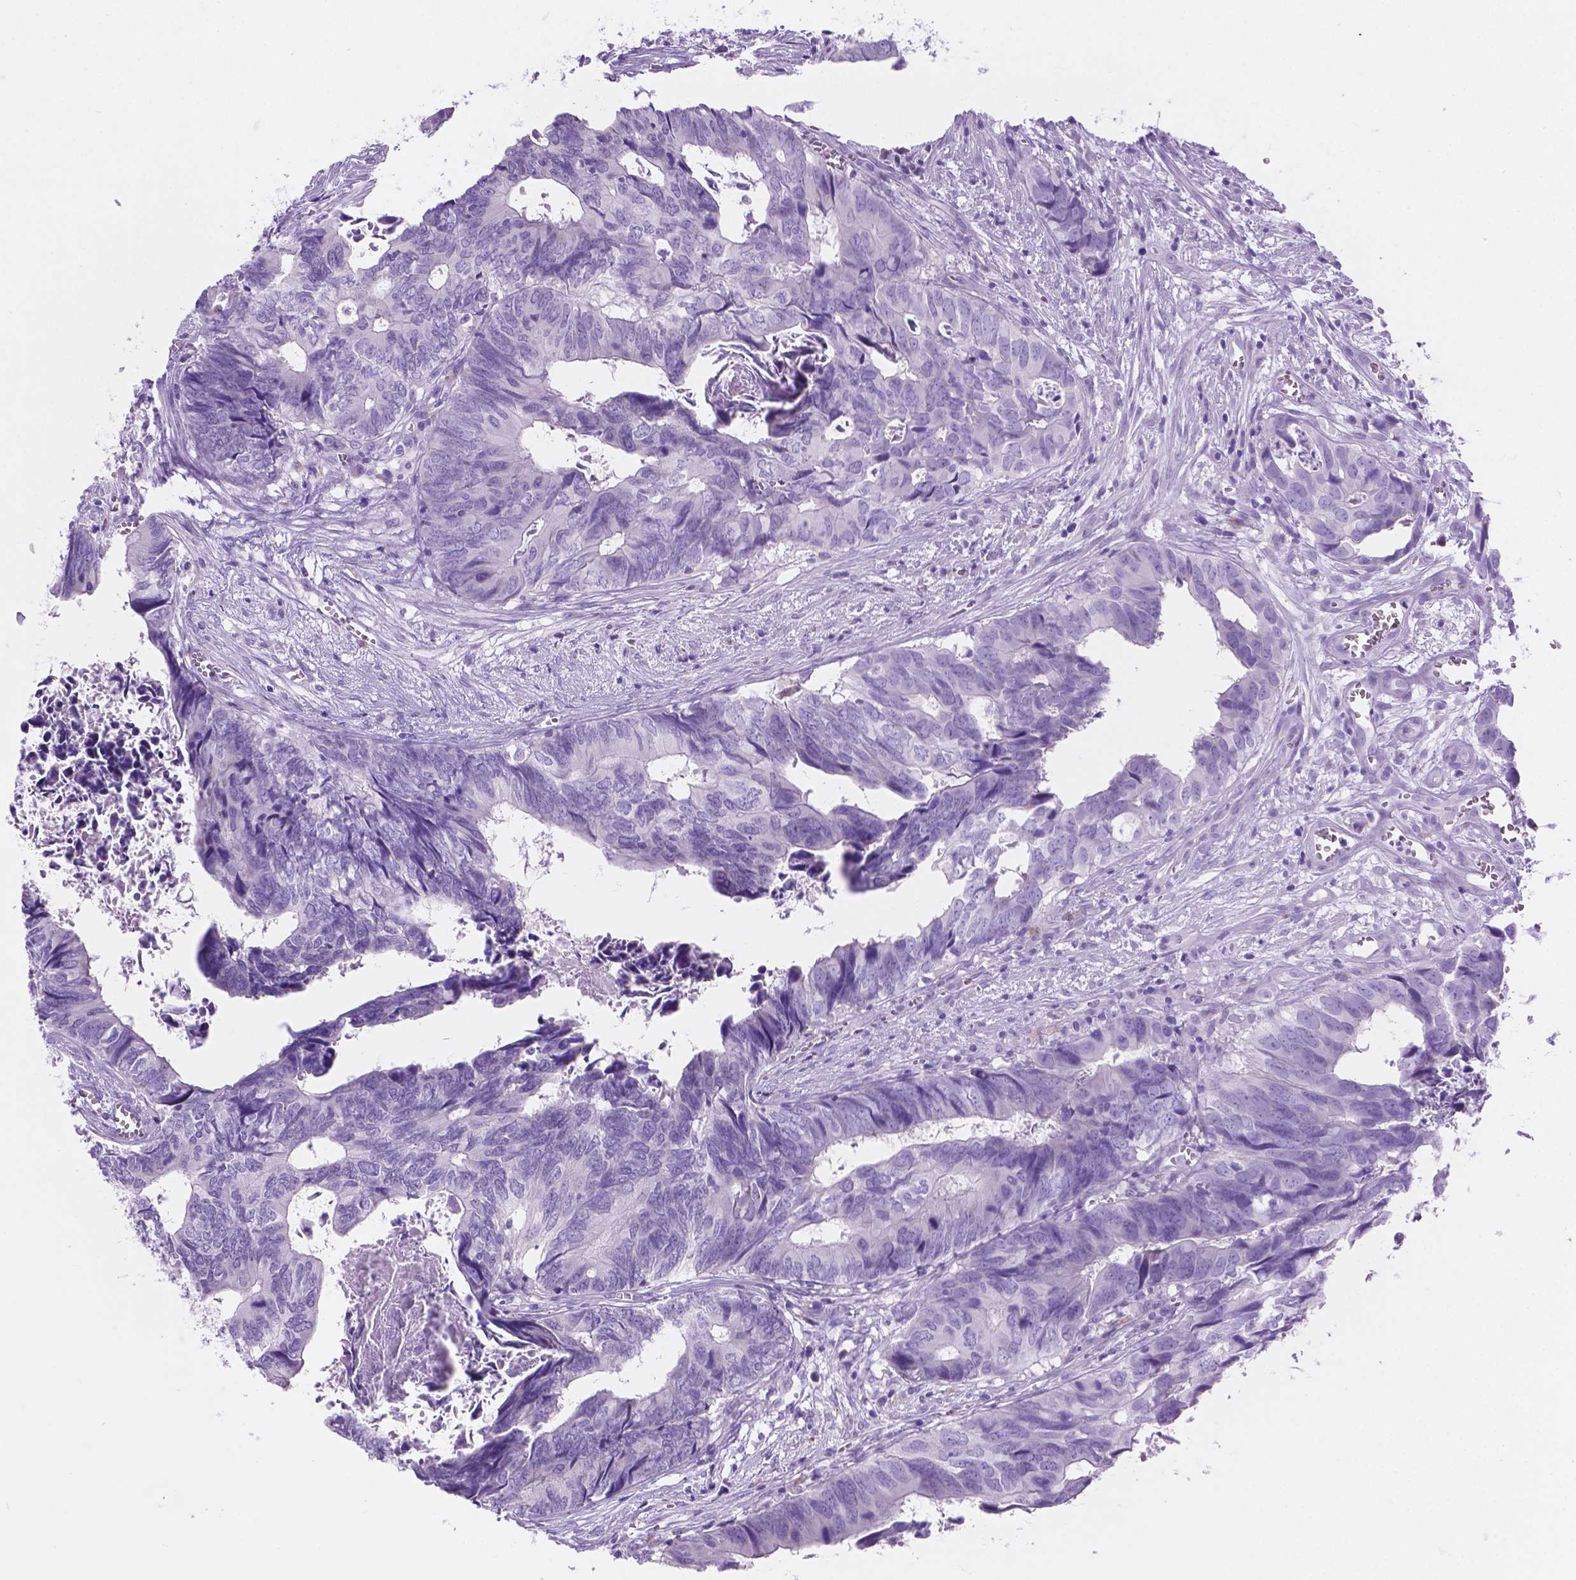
{"staining": {"intensity": "negative", "quantity": "none", "location": "none"}, "tissue": "colorectal cancer", "cell_type": "Tumor cells", "image_type": "cancer", "snomed": [{"axis": "morphology", "description": "Adenocarcinoma, NOS"}, {"axis": "topography", "description": "Colon"}], "caption": "High magnification brightfield microscopy of colorectal cancer (adenocarcinoma) stained with DAB (3,3'-diaminobenzidine) (brown) and counterstained with hematoxylin (blue): tumor cells show no significant staining. (Brightfield microscopy of DAB immunohistochemistry at high magnification).", "gene": "GRIN2B", "patient": {"sex": "female", "age": 82}}